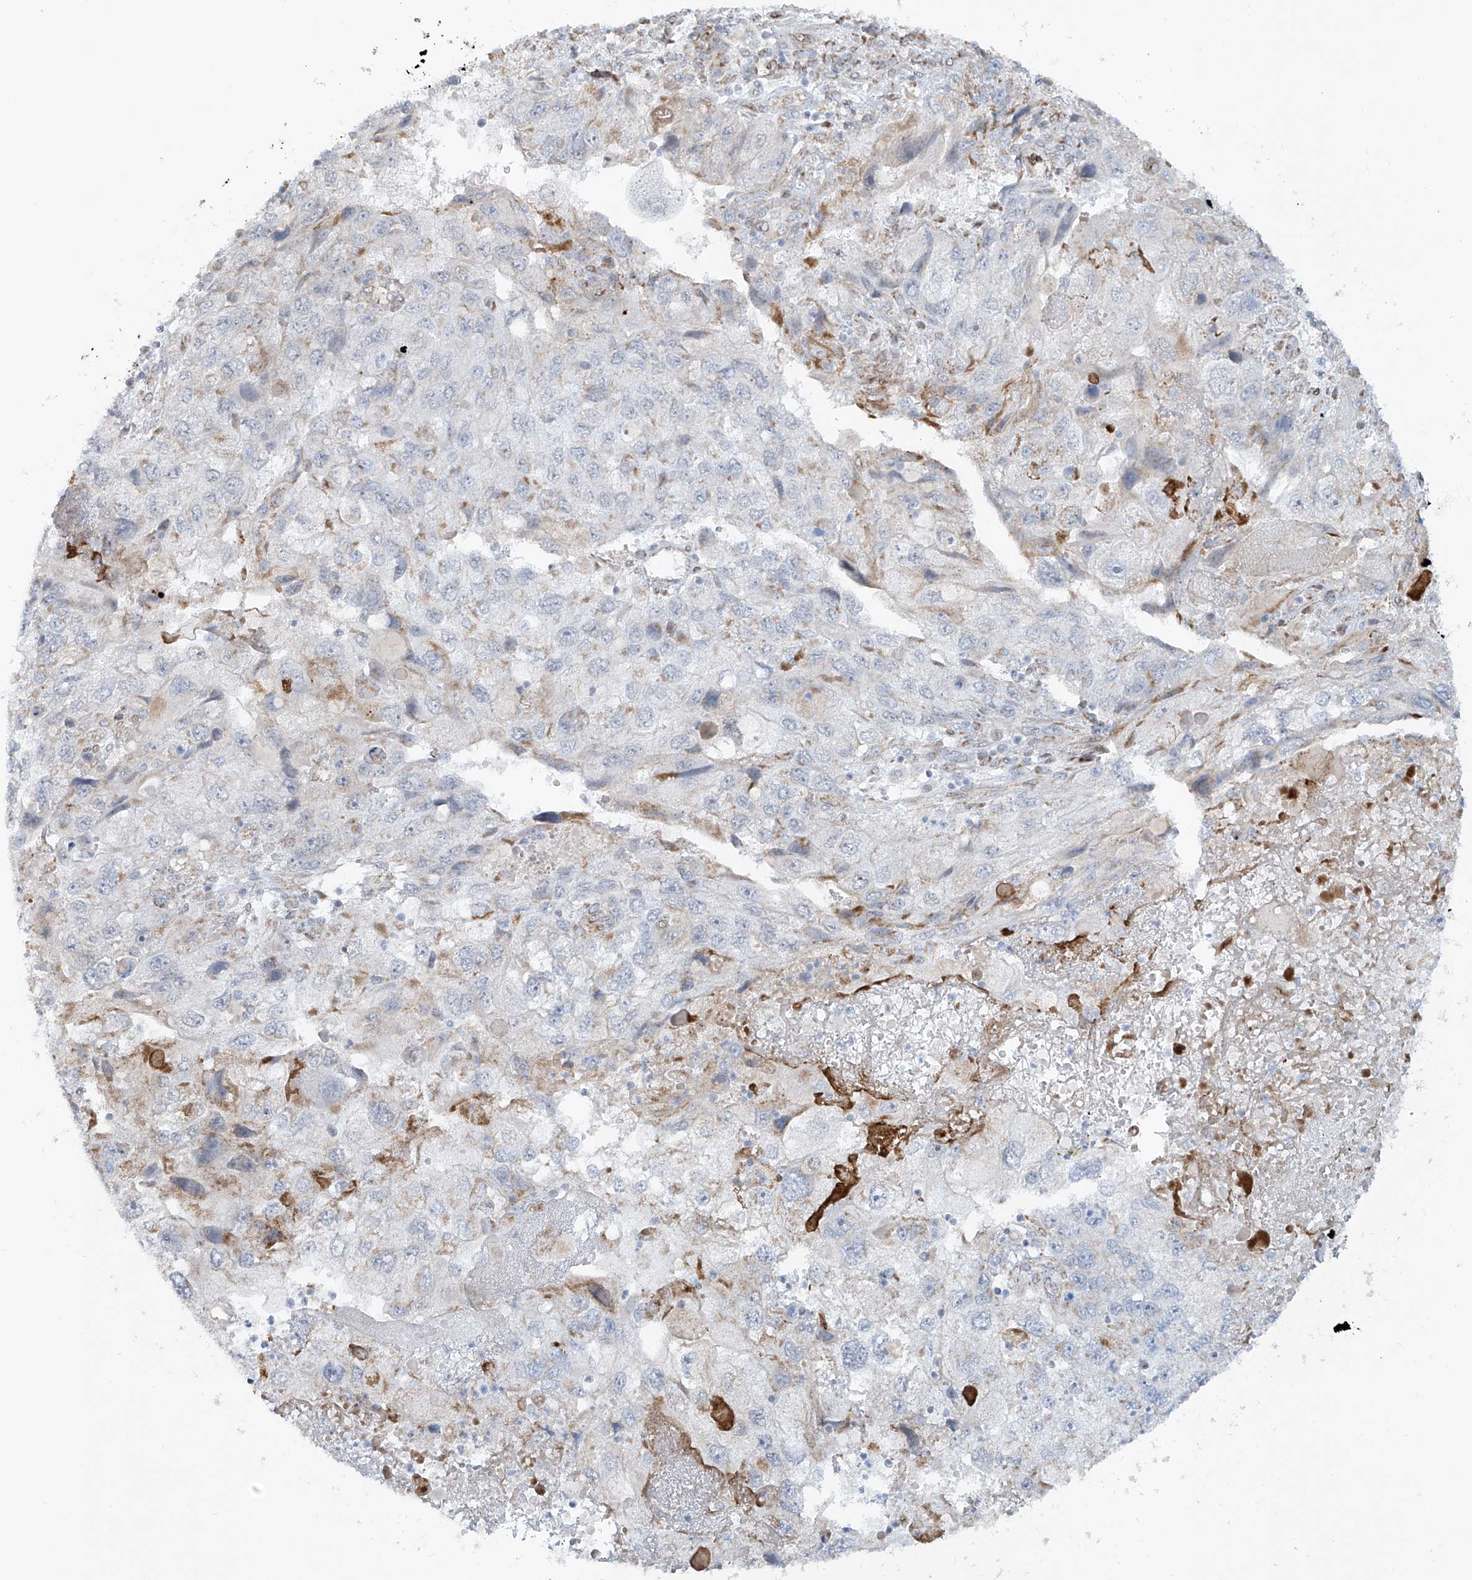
{"staining": {"intensity": "negative", "quantity": "none", "location": "none"}, "tissue": "endometrial cancer", "cell_type": "Tumor cells", "image_type": "cancer", "snomed": [{"axis": "morphology", "description": "Adenocarcinoma, NOS"}, {"axis": "topography", "description": "Endometrium"}], "caption": "An immunohistochemistry (IHC) histopathology image of endometrial adenocarcinoma is shown. There is no staining in tumor cells of endometrial adenocarcinoma.", "gene": "SMDT1", "patient": {"sex": "female", "age": 49}}